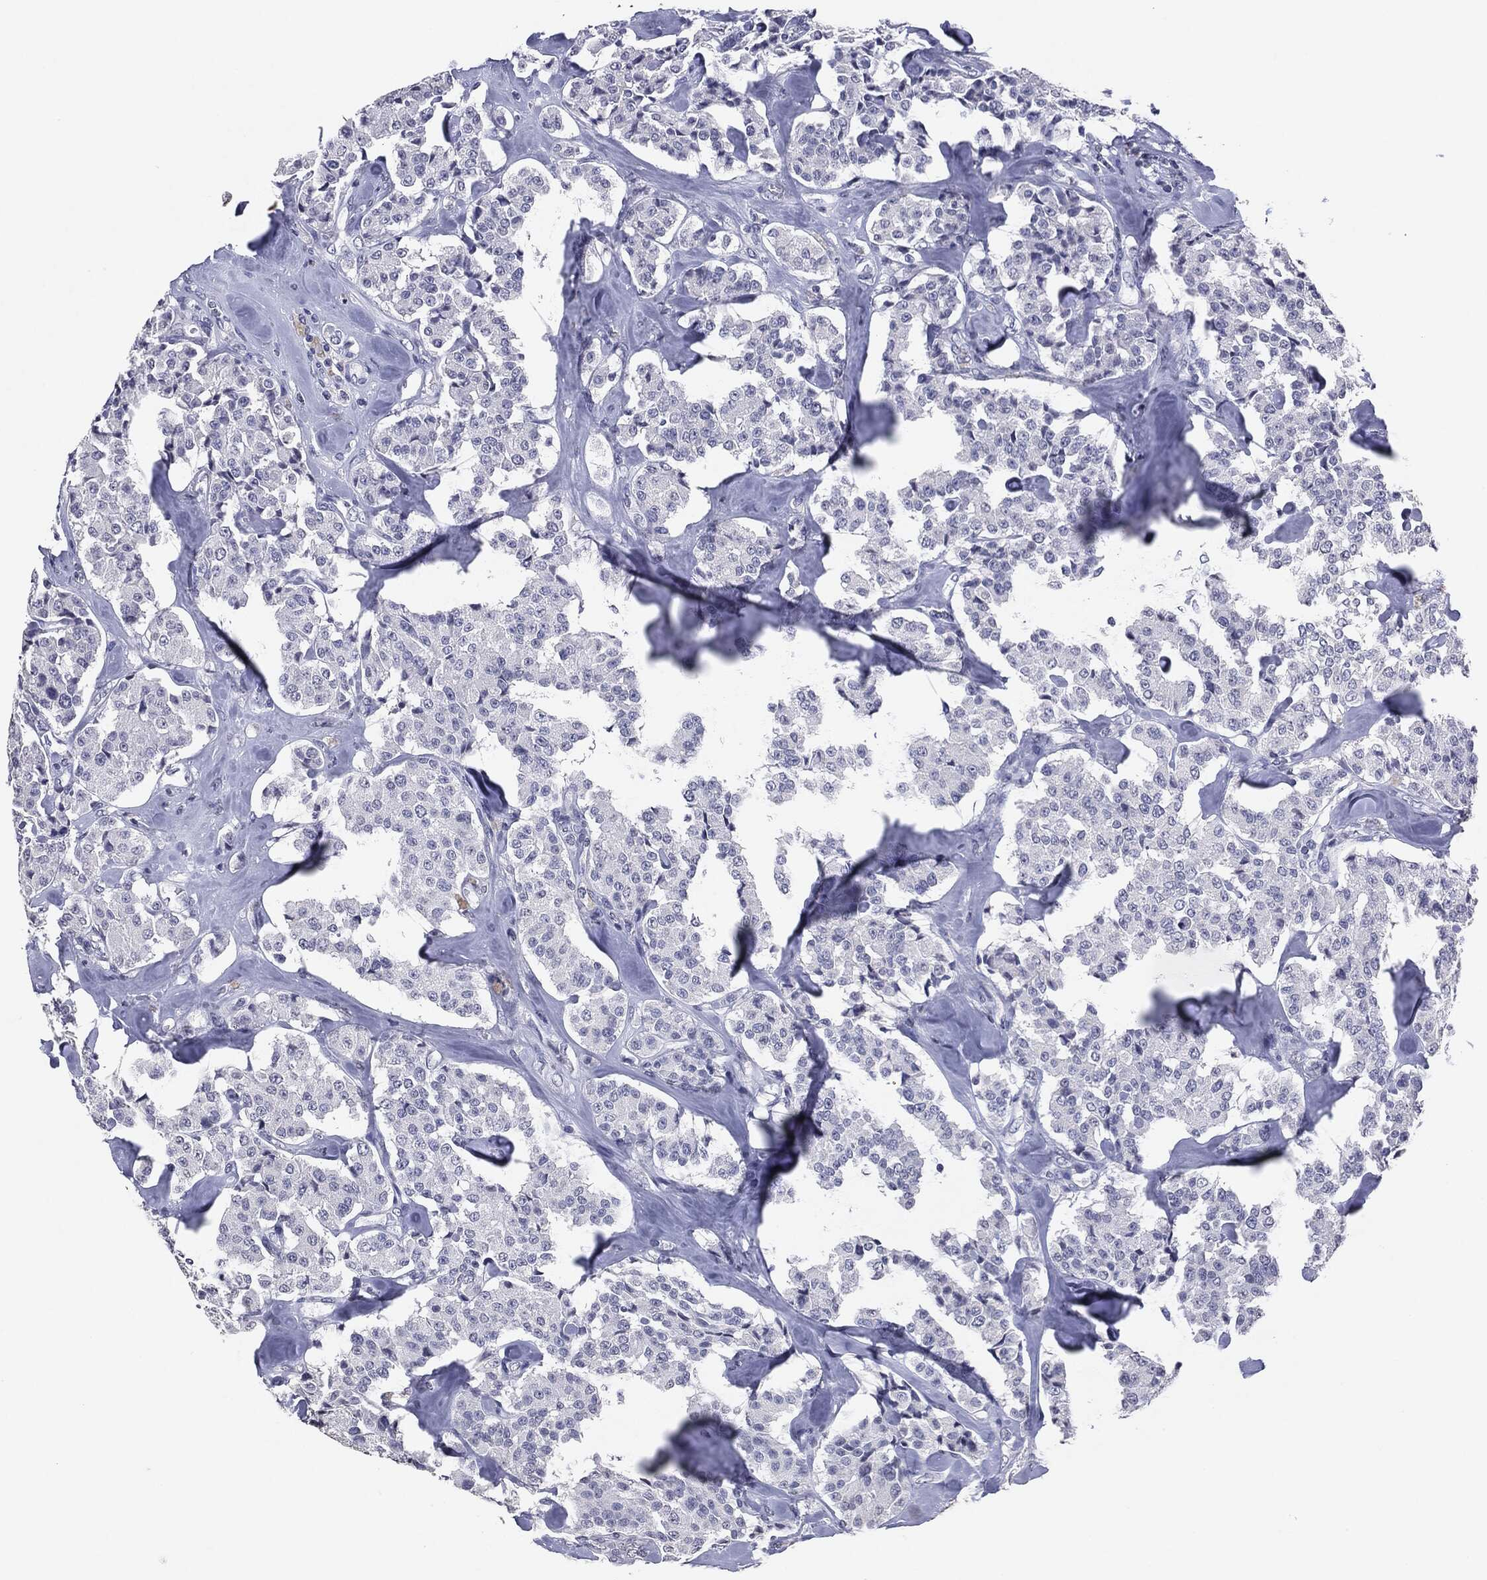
{"staining": {"intensity": "negative", "quantity": "none", "location": "none"}, "tissue": "carcinoid", "cell_type": "Tumor cells", "image_type": "cancer", "snomed": [{"axis": "morphology", "description": "Carcinoid, malignant, NOS"}, {"axis": "topography", "description": "Pancreas"}], "caption": "Micrograph shows no significant protein positivity in tumor cells of malignant carcinoid.", "gene": "SERPINB4", "patient": {"sex": "male", "age": 41}}